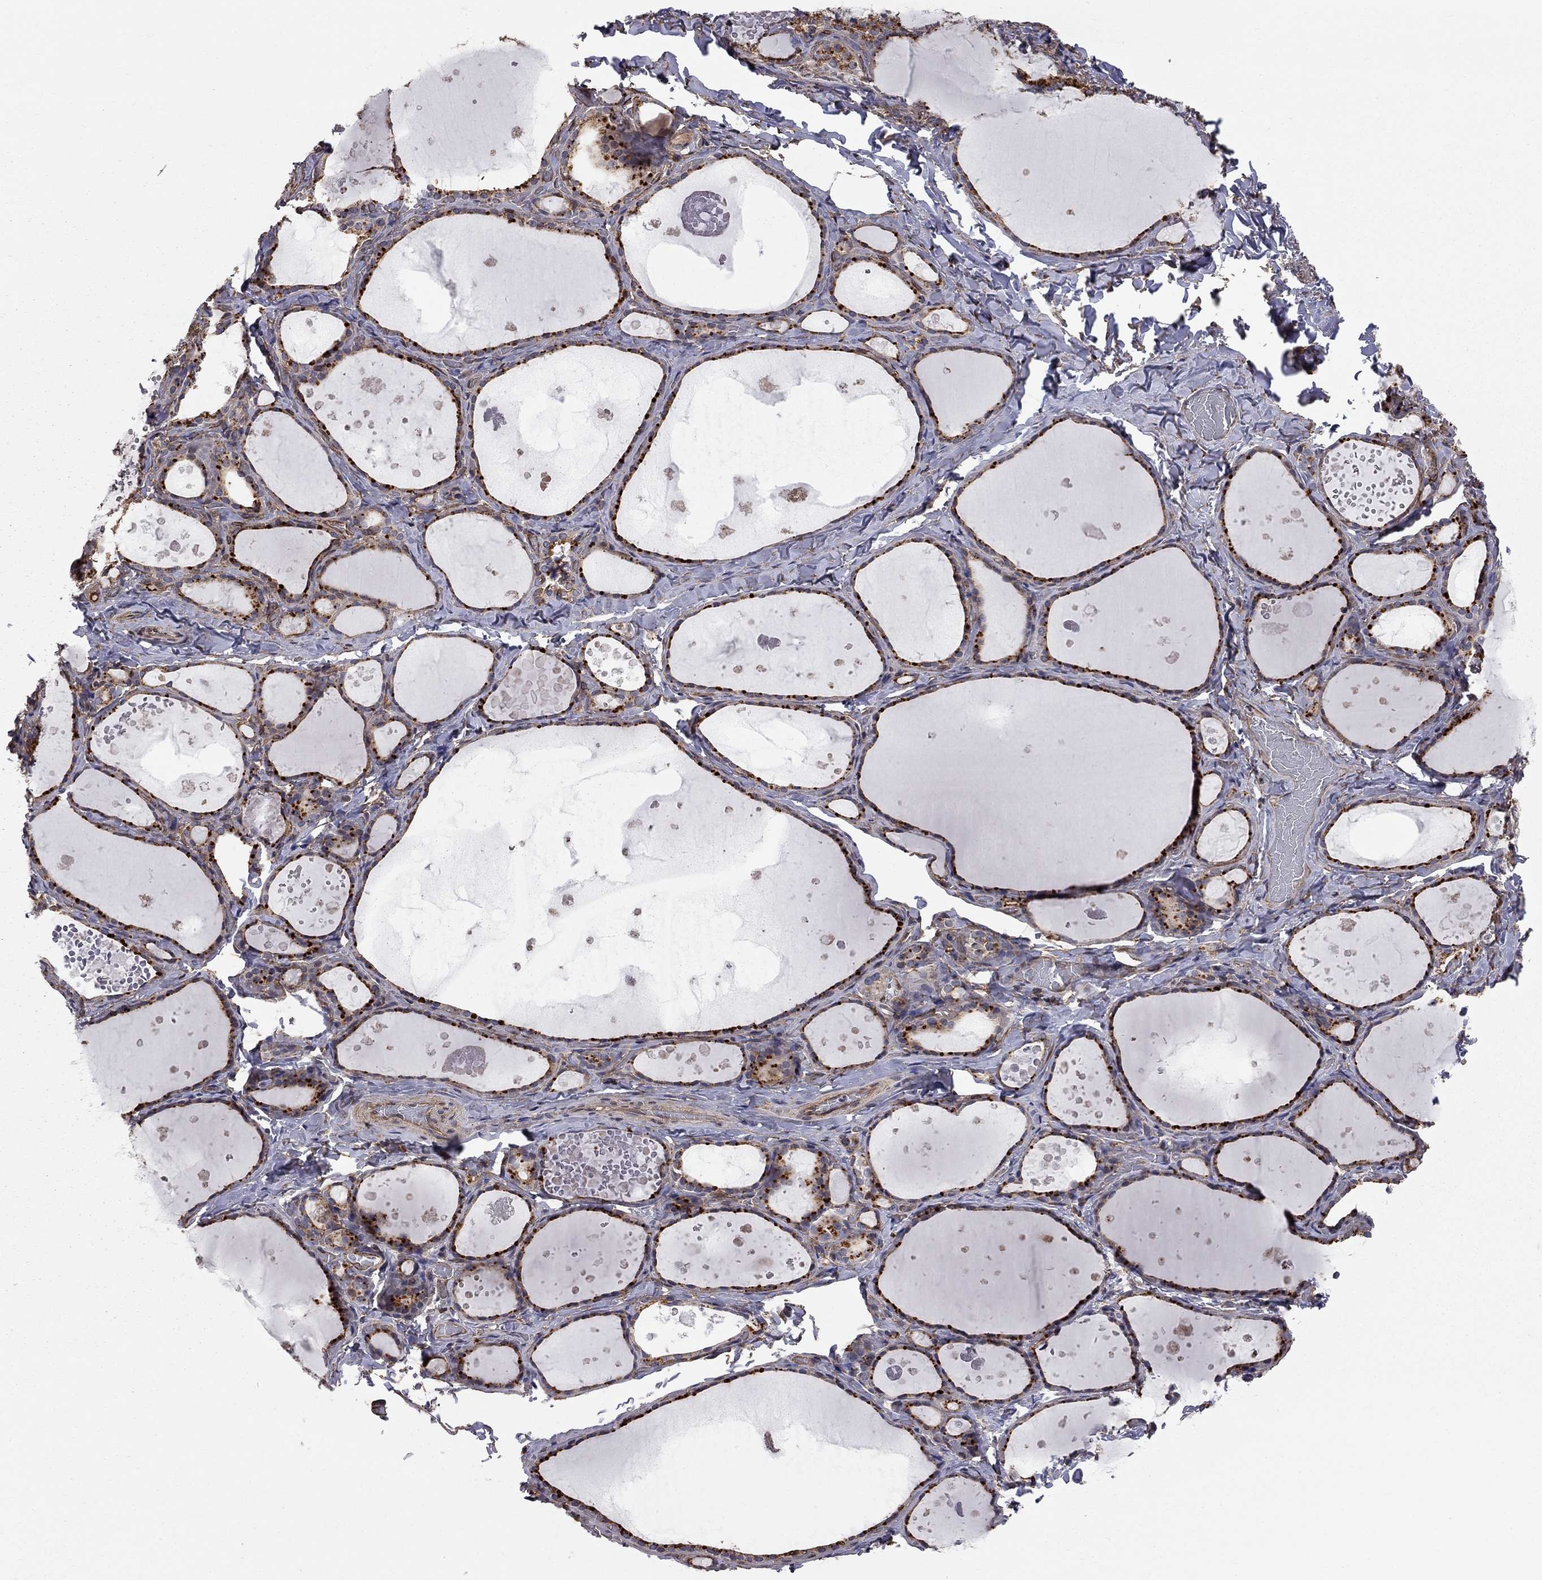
{"staining": {"intensity": "moderate", "quantity": ">75%", "location": "cytoplasmic/membranous"}, "tissue": "thyroid gland", "cell_type": "Glandular cells", "image_type": "normal", "snomed": [{"axis": "morphology", "description": "Normal tissue, NOS"}, {"axis": "topography", "description": "Thyroid gland"}], "caption": "Thyroid gland was stained to show a protein in brown. There is medium levels of moderate cytoplasmic/membranous staining in approximately >75% of glandular cells. The staining is performed using DAB brown chromogen to label protein expression. The nuclei are counter-stained blue using hematoxylin.", "gene": "RASEF", "patient": {"sex": "female", "age": 56}}